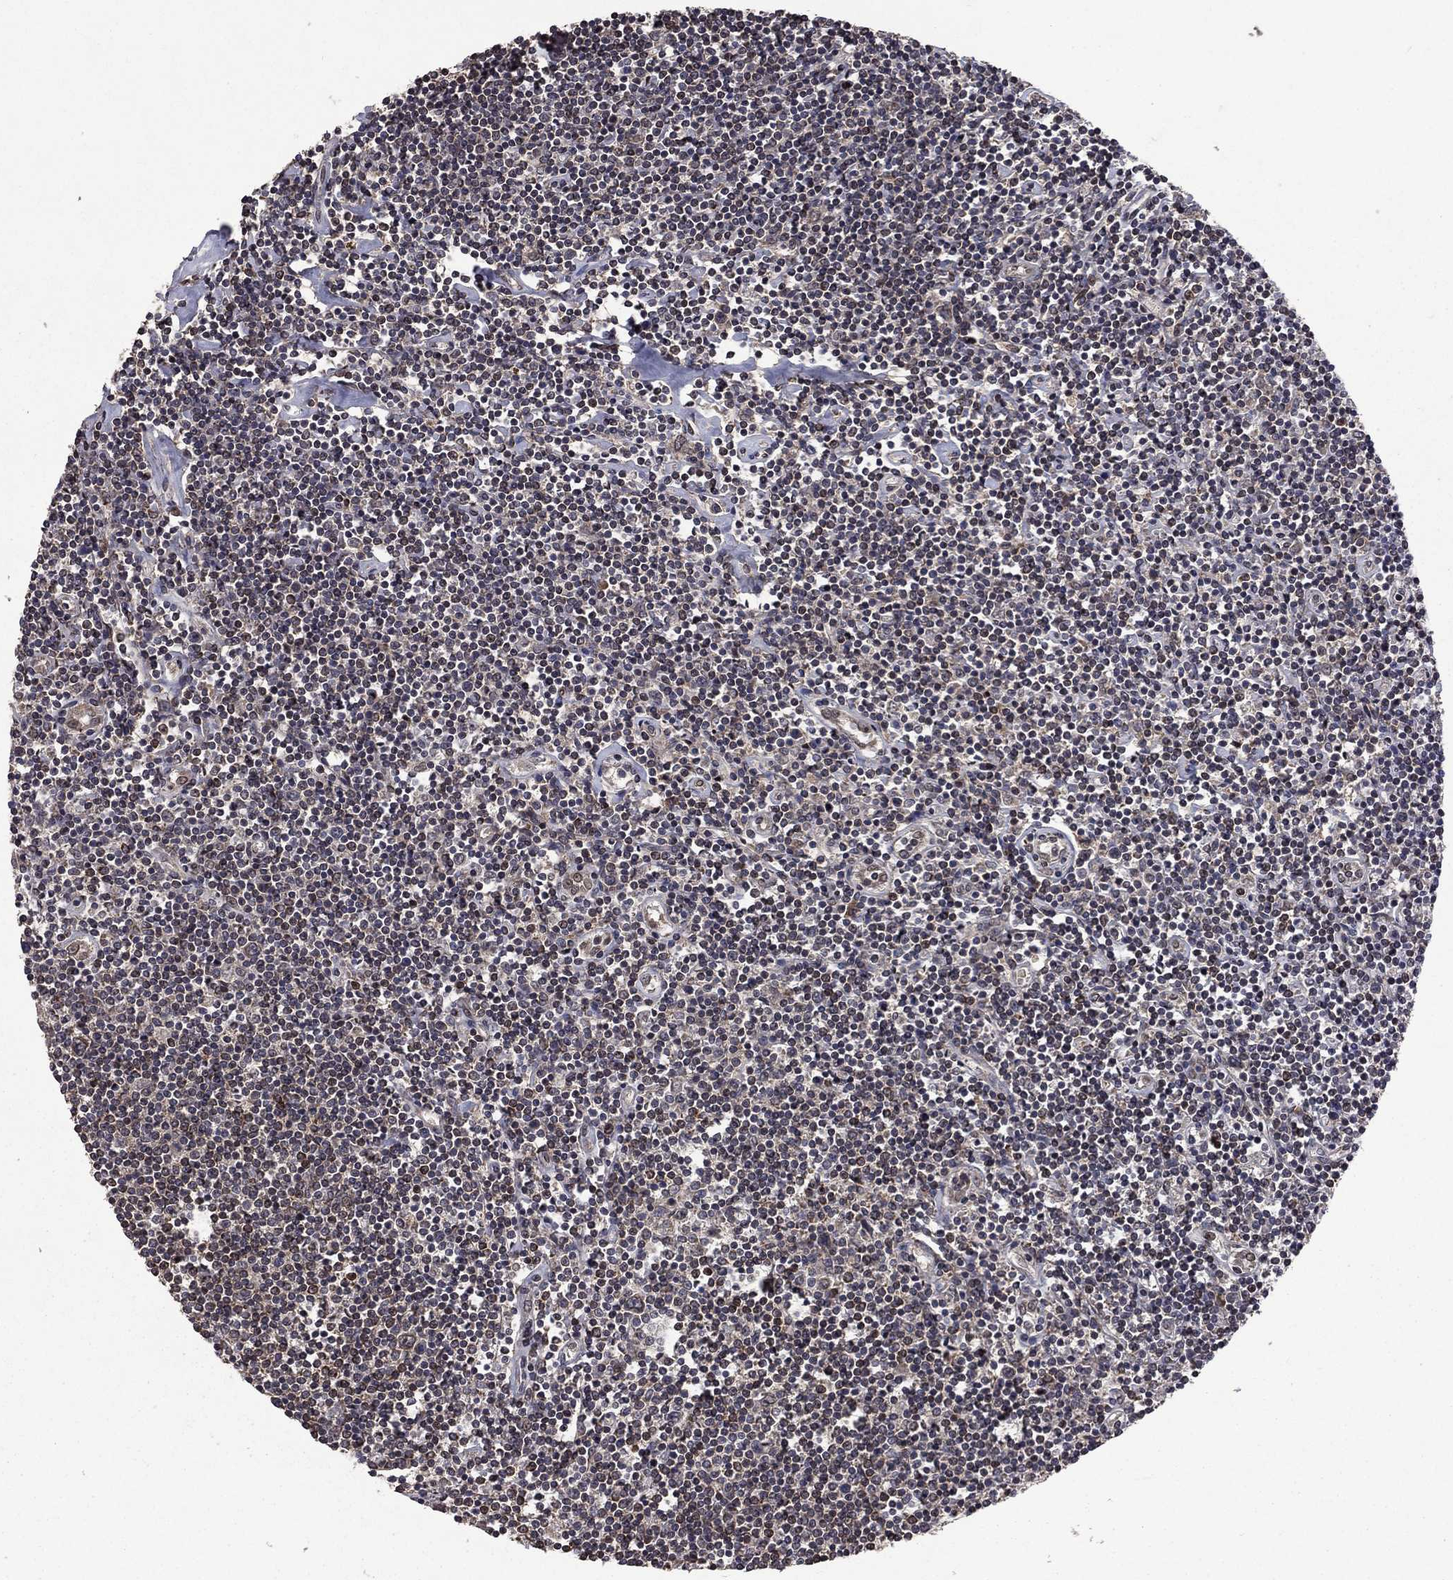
{"staining": {"intensity": "negative", "quantity": "none", "location": "none"}, "tissue": "lymphoma", "cell_type": "Tumor cells", "image_type": "cancer", "snomed": [{"axis": "morphology", "description": "Hodgkin's disease, NOS"}, {"axis": "topography", "description": "Lymph node"}], "caption": "Hodgkin's disease was stained to show a protein in brown. There is no significant expression in tumor cells.", "gene": "DHRS1", "patient": {"sex": "male", "age": 40}}